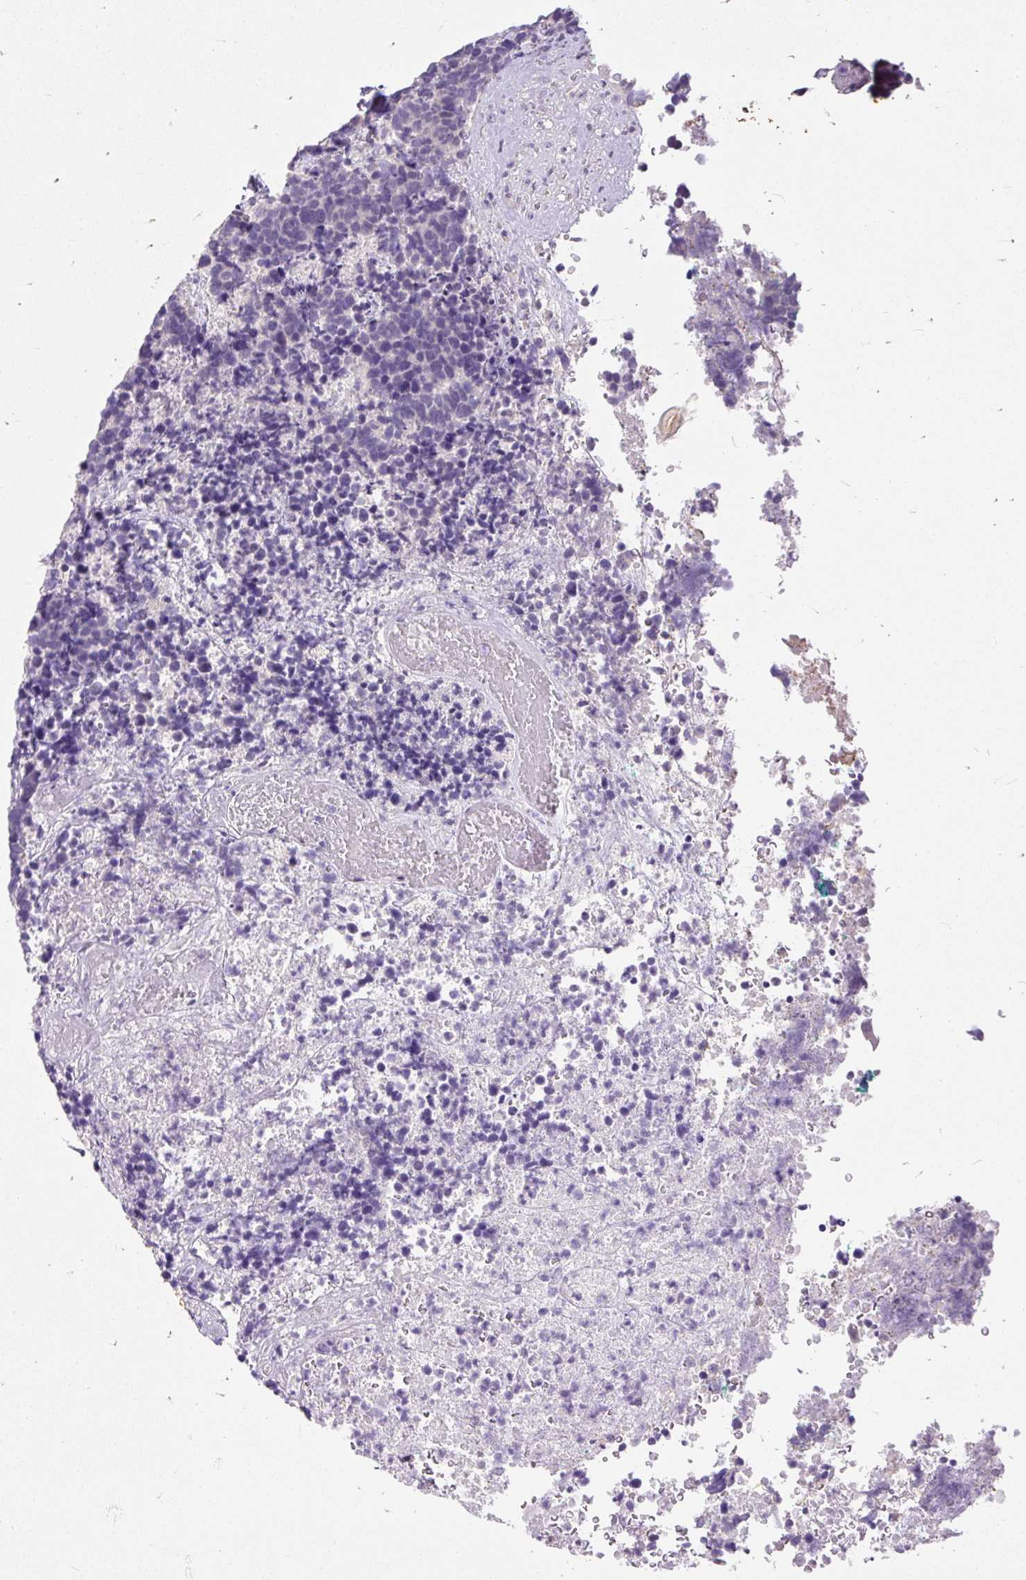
{"staining": {"intensity": "negative", "quantity": "none", "location": "none"}, "tissue": "carcinoid", "cell_type": "Tumor cells", "image_type": "cancer", "snomed": [{"axis": "morphology", "description": "Carcinoma, NOS"}, {"axis": "morphology", "description": "Carcinoid, malignant, NOS"}, {"axis": "topography", "description": "Urinary bladder"}], "caption": "DAB immunohistochemical staining of human carcinoid reveals no significant staining in tumor cells.", "gene": "KRTAP20-3", "patient": {"sex": "male", "age": 57}}